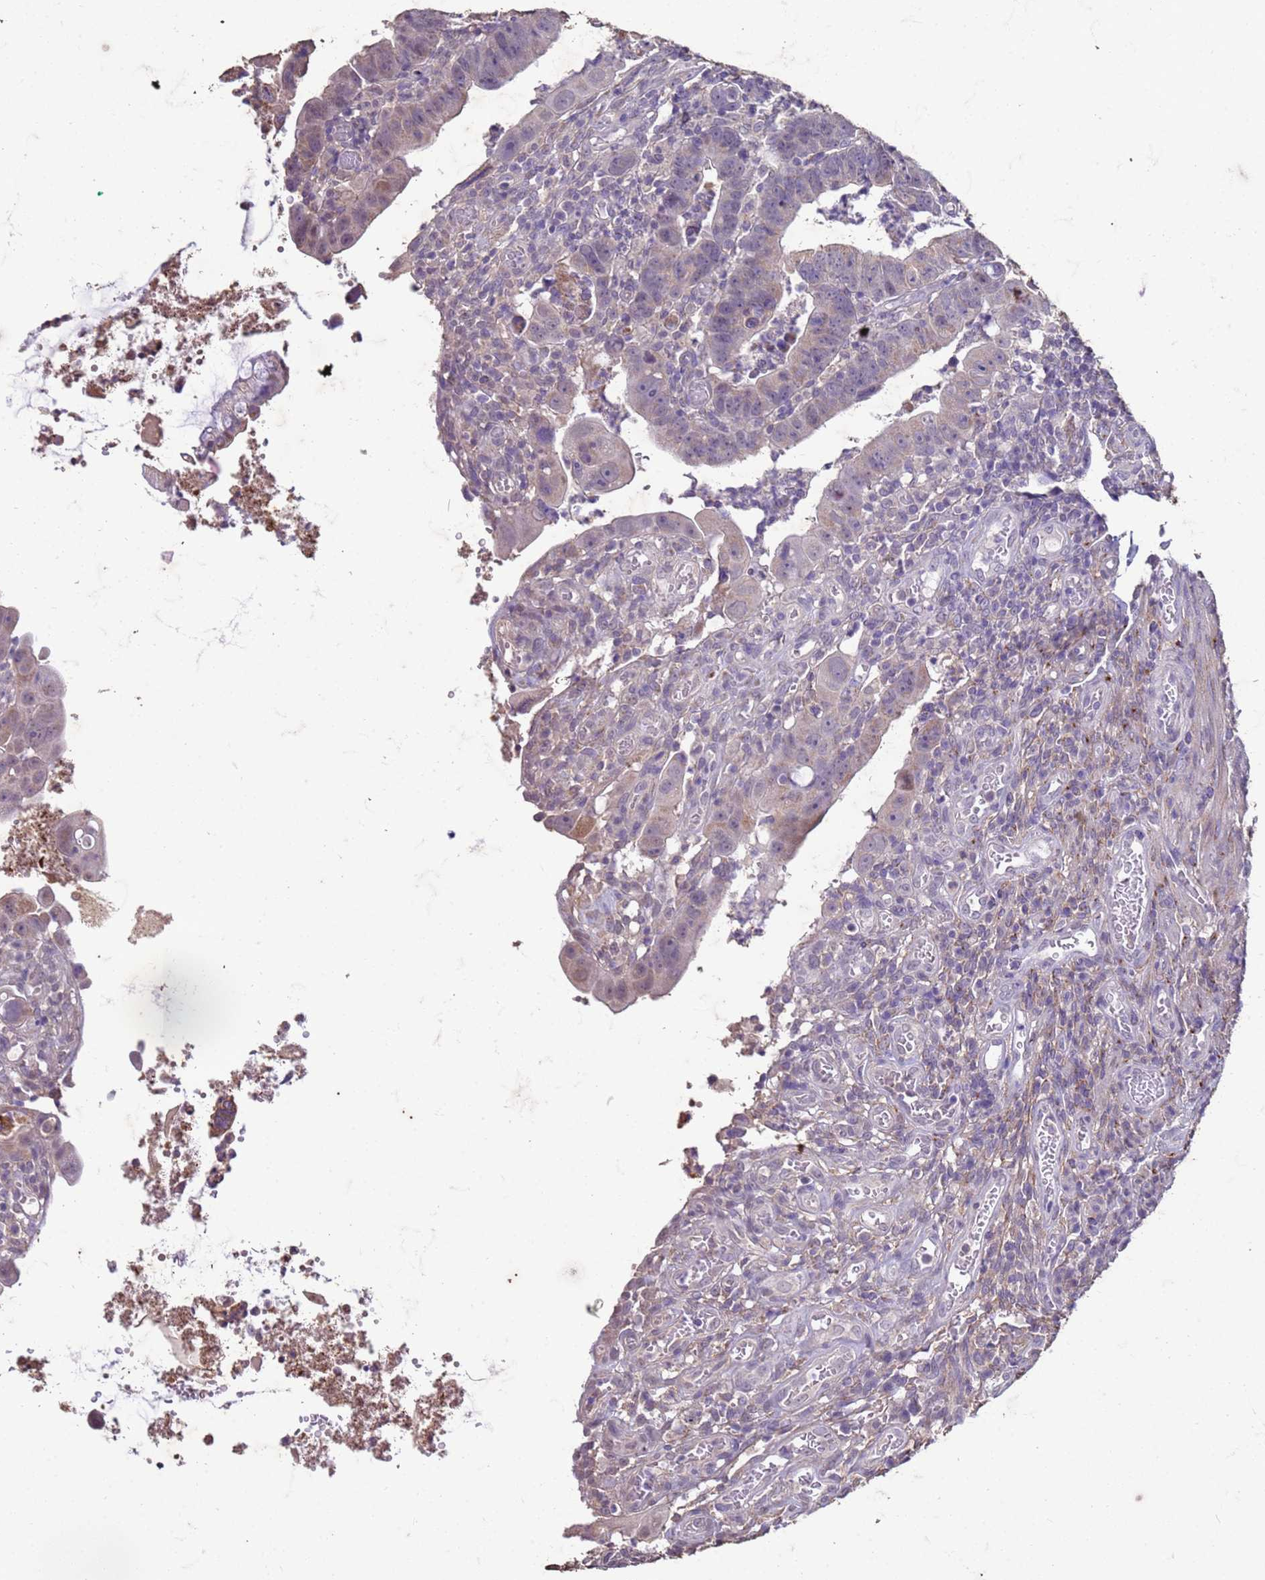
{"staining": {"intensity": "weak", "quantity": "<25%", "location": "cytoplasmic/membranous"}, "tissue": "colorectal cancer", "cell_type": "Tumor cells", "image_type": "cancer", "snomed": [{"axis": "morphology", "description": "Normal tissue, NOS"}, {"axis": "morphology", "description": "Adenocarcinoma, NOS"}, {"axis": "topography", "description": "Rectum"}], "caption": "Human colorectal cancer stained for a protein using immunohistochemistry reveals no positivity in tumor cells.", "gene": "SLC25A15", "patient": {"sex": "female", "age": 65}}